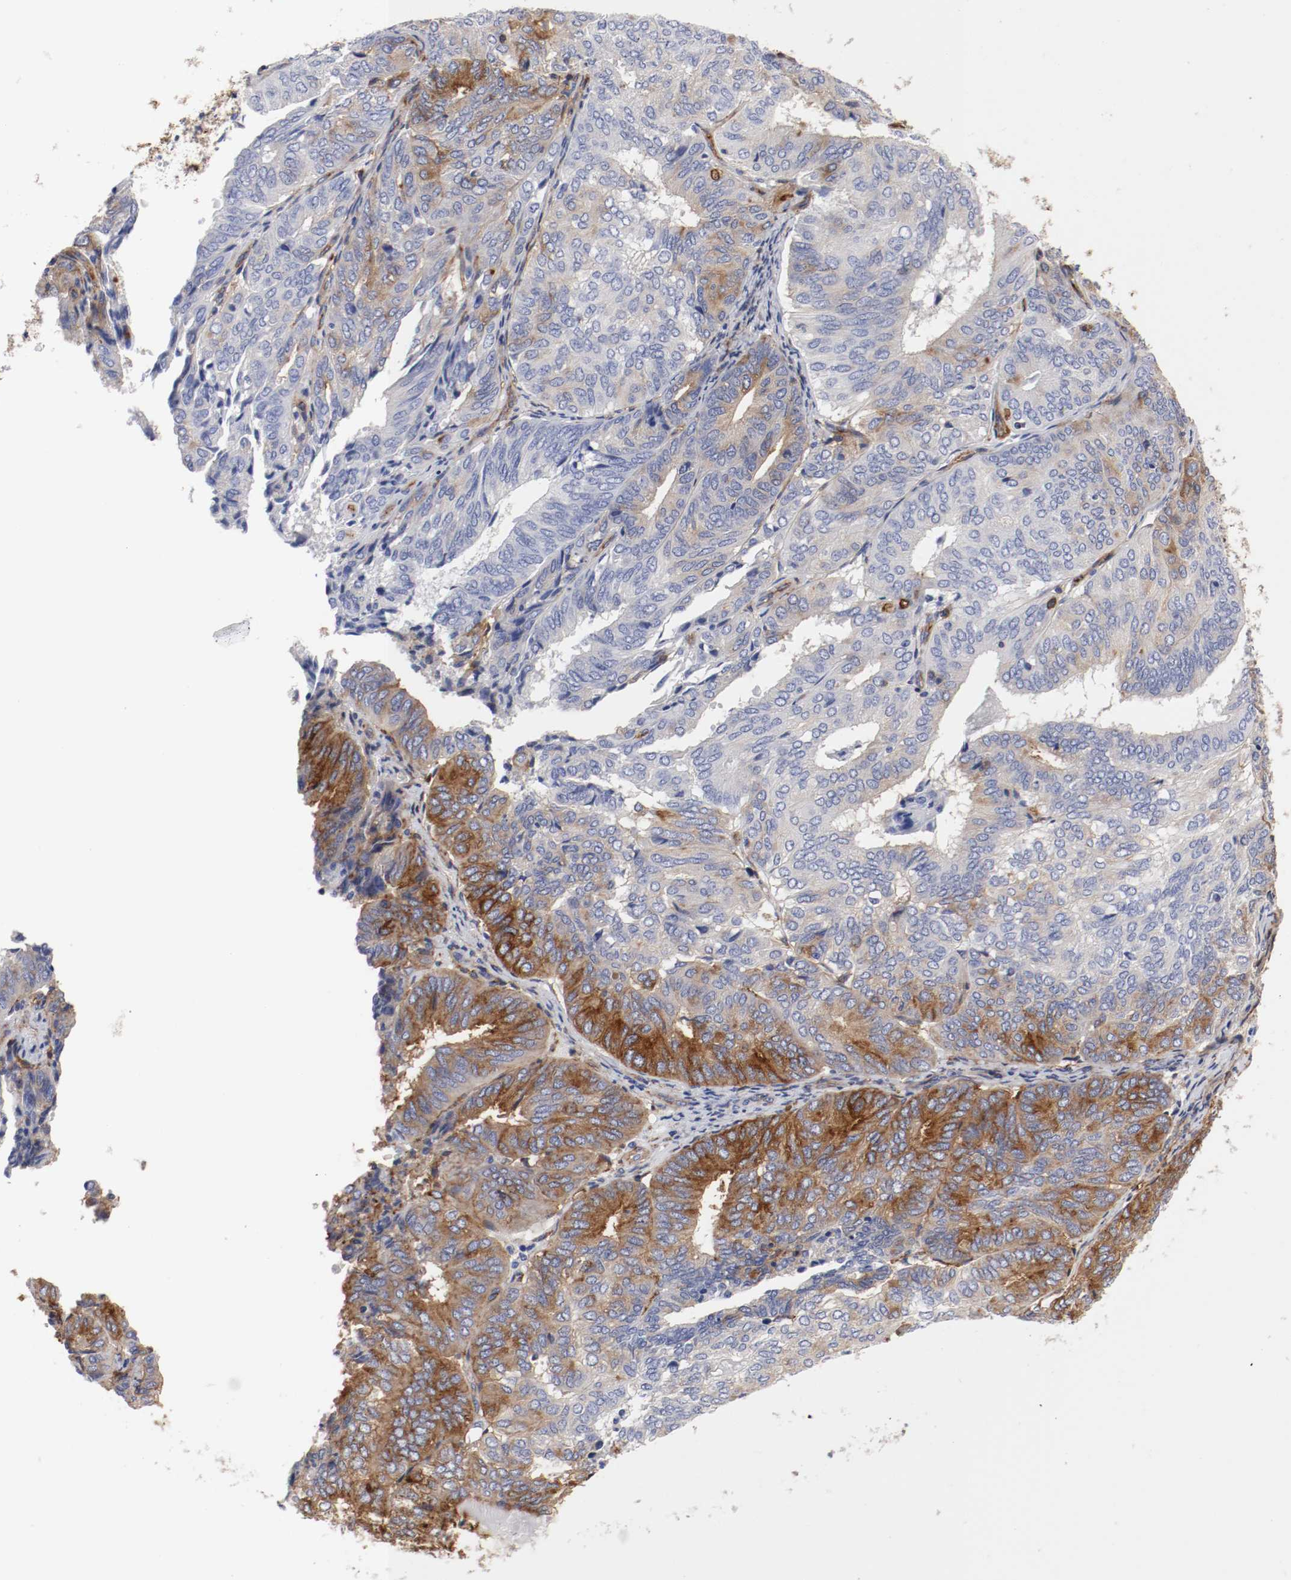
{"staining": {"intensity": "moderate", "quantity": "25%-75%", "location": "cytoplasmic/membranous"}, "tissue": "endometrial cancer", "cell_type": "Tumor cells", "image_type": "cancer", "snomed": [{"axis": "morphology", "description": "Adenocarcinoma, NOS"}, {"axis": "topography", "description": "Uterus"}], "caption": "High-power microscopy captured an immunohistochemistry micrograph of endometrial adenocarcinoma, revealing moderate cytoplasmic/membranous staining in about 25%-75% of tumor cells.", "gene": "IFITM1", "patient": {"sex": "female", "age": 60}}